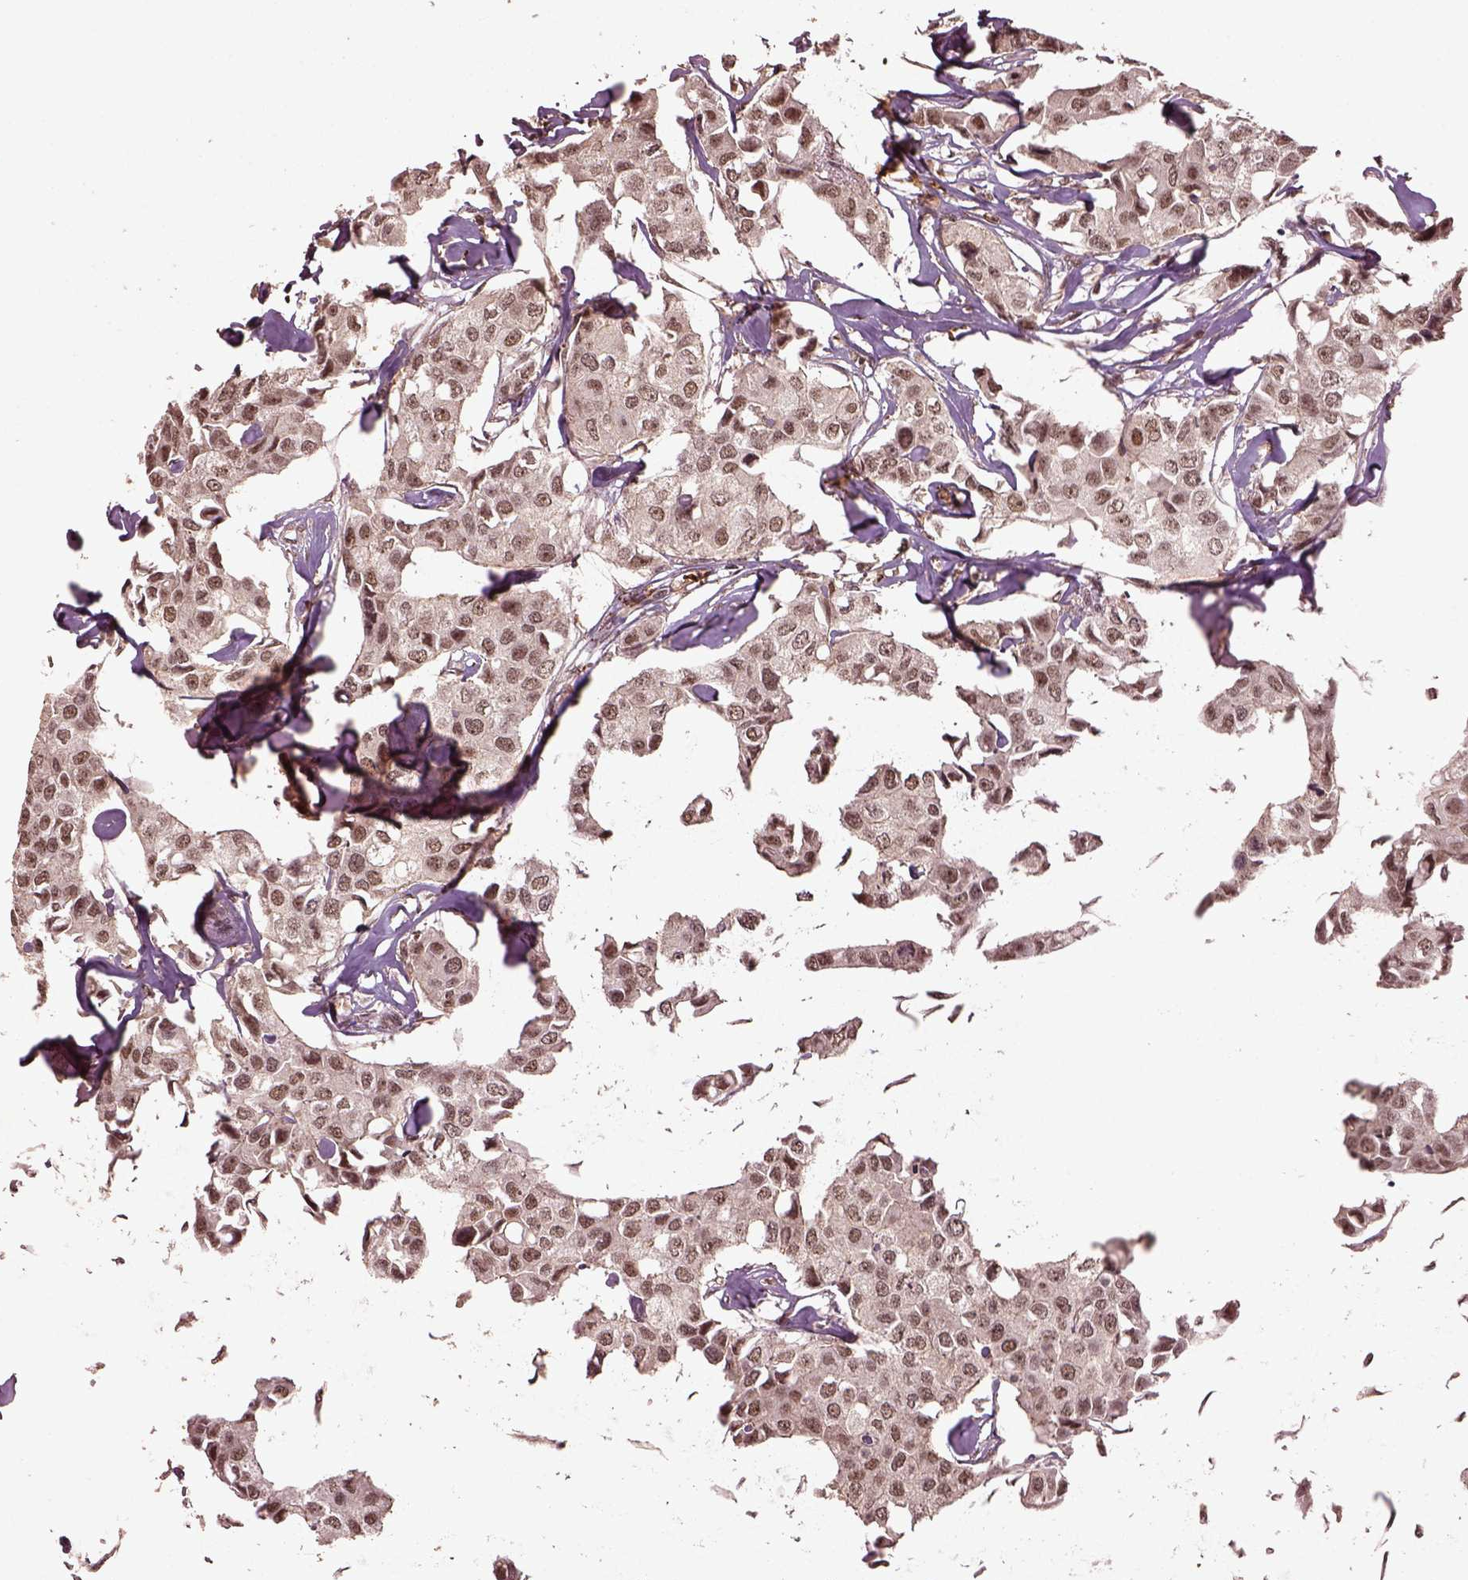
{"staining": {"intensity": "moderate", "quantity": ">75%", "location": "nuclear"}, "tissue": "breast cancer", "cell_type": "Tumor cells", "image_type": "cancer", "snomed": [{"axis": "morphology", "description": "Duct carcinoma"}, {"axis": "topography", "description": "Breast"}], "caption": "A high-resolution image shows immunohistochemistry (IHC) staining of breast cancer (intraductal carcinoma), which reveals moderate nuclear positivity in about >75% of tumor cells.", "gene": "BRD9", "patient": {"sex": "female", "age": 80}}